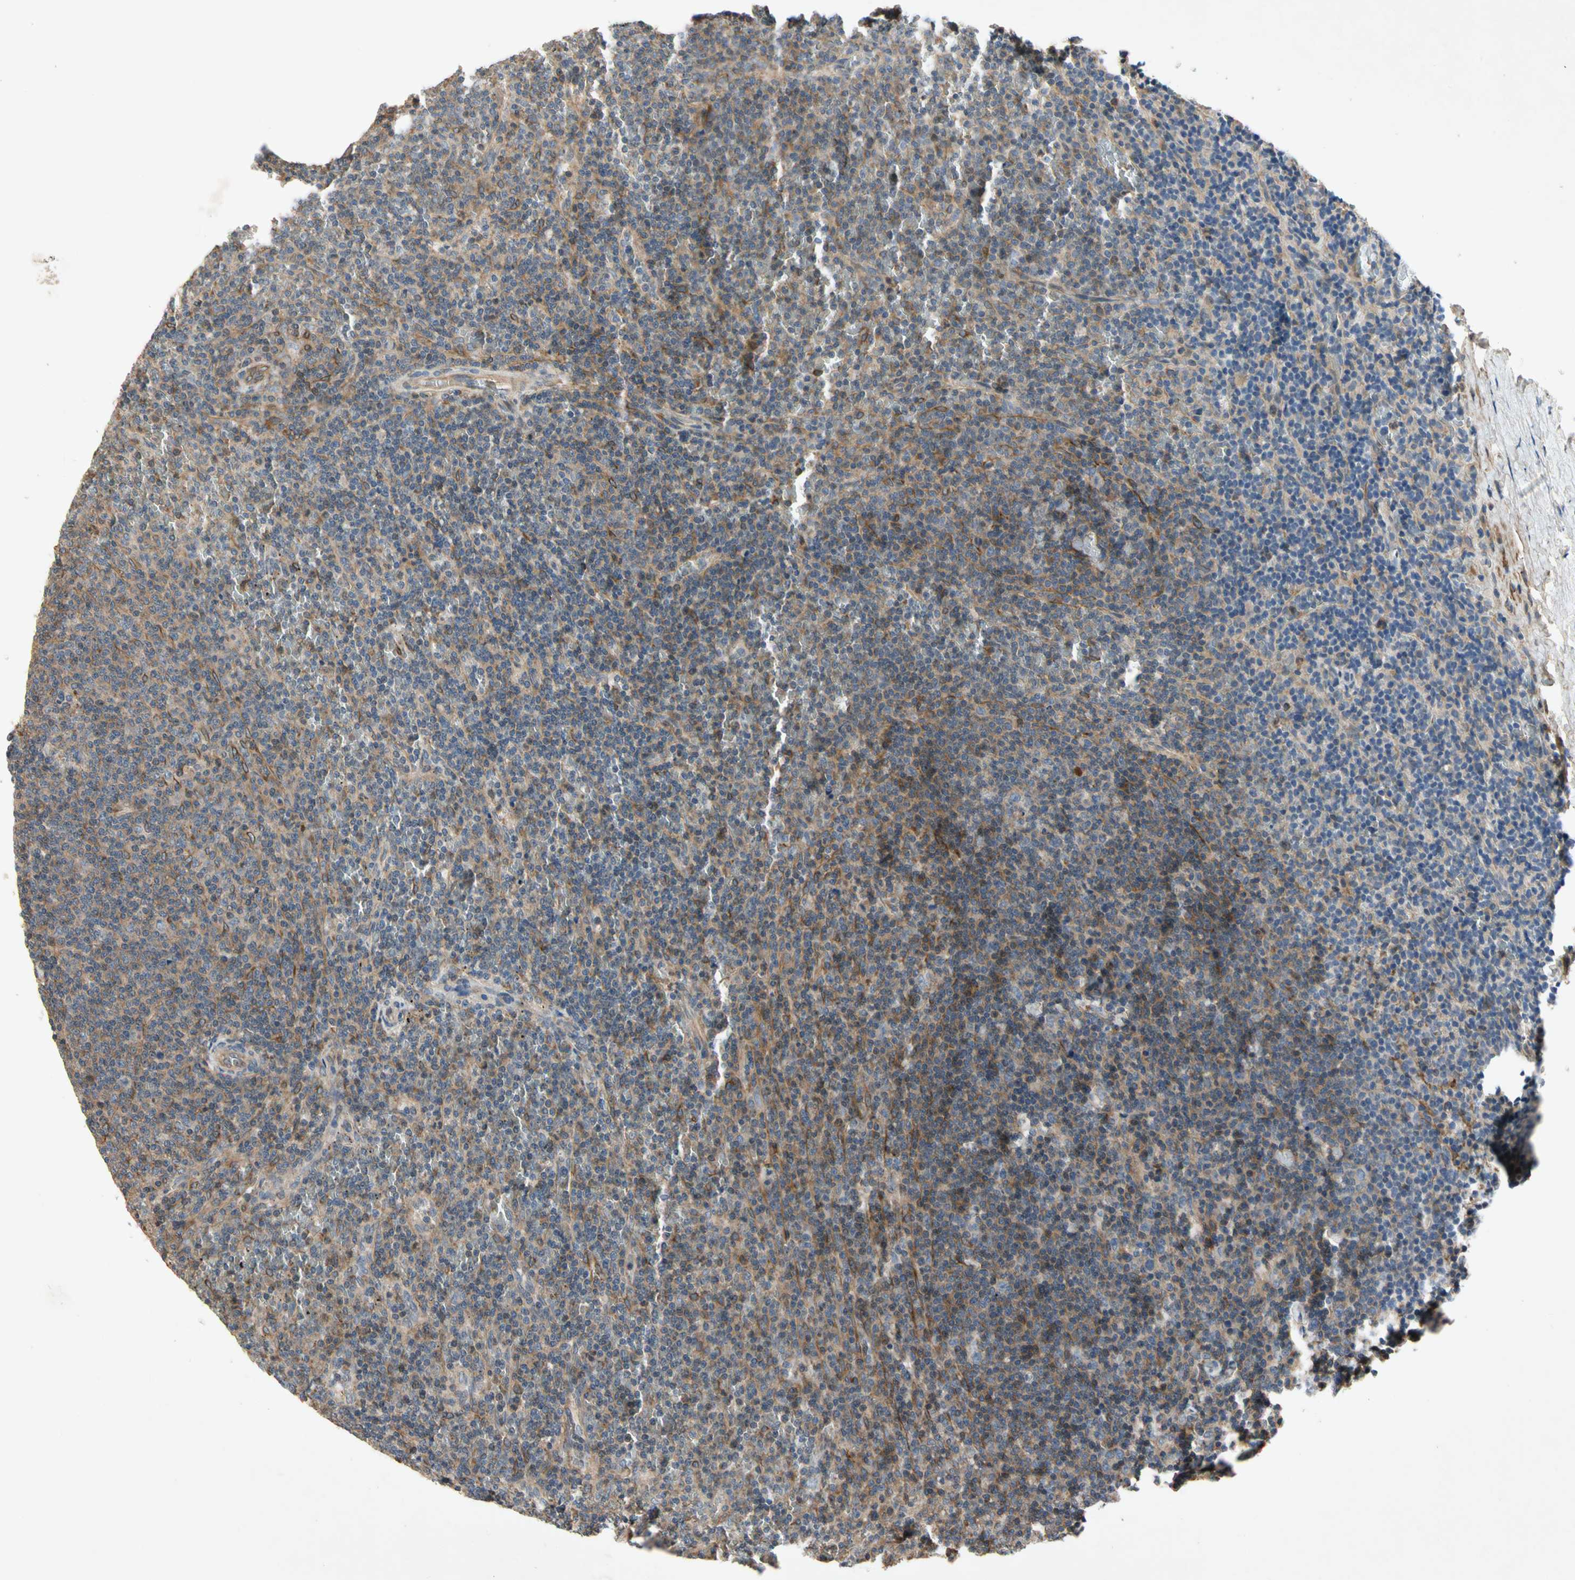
{"staining": {"intensity": "weak", "quantity": "<25%", "location": "cytoplasmic/membranous"}, "tissue": "lymphoma", "cell_type": "Tumor cells", "image_type": "cancer", "snomed": [{"axis": "morphology", "description": "Malignant lymphoma, non-Hodgkin's type, Low grade"}, {"axis": "topography", "description": "Spleen"}], "caption": "Protein analysis of malignant lymphoma, non-Hodgkin's type (low-grade) shows no significant staining in tumor cells.", "gene": "CRTAC1", "patient": {"sex": "female", "age": 50}}